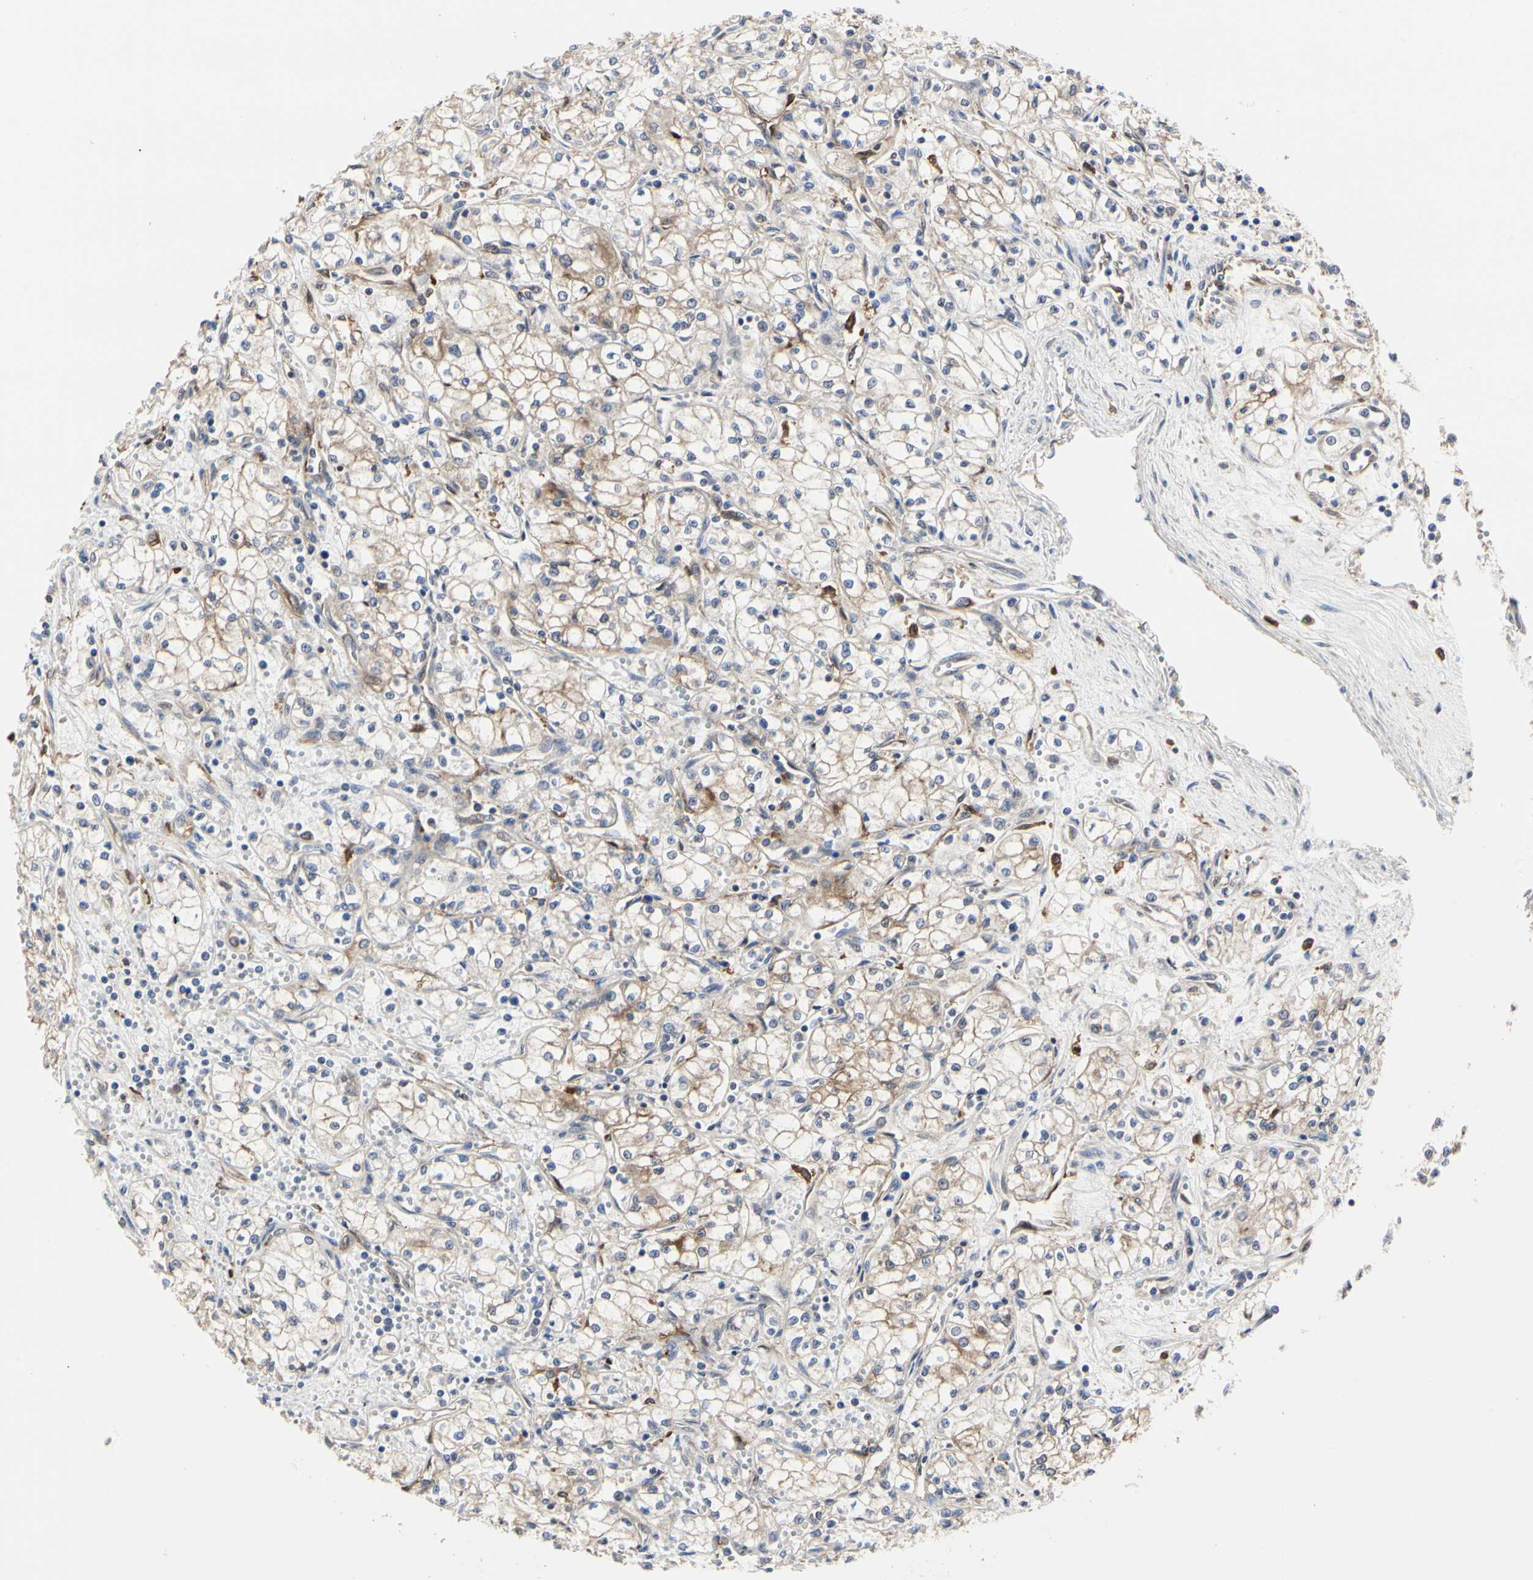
{"staining": {"intensity": "weak", "quantity": "25%-75%", "location": "cytoplasmic/membranous"}, "tissue": "renal cancer", "cell_type": "Tumor cells", "image_type": "cancer", "snomed": [{"axis": "morphology", "description": "Normal tissue, NOS"}, {"axis": "morphology", "description": "Adenocarcinoma, NOS"}, {"axis": "topography", "description": "Kidney"}], "caption": "Immunohistochemistry (IHC) (DAB) staining of renal adenocarcinoma shows weak cytoplasmic/membranous protein staining in about 25%-75% of tumor cells.", "gene": "C3orf52", "patient": {"sex": "male", "age": 59}}